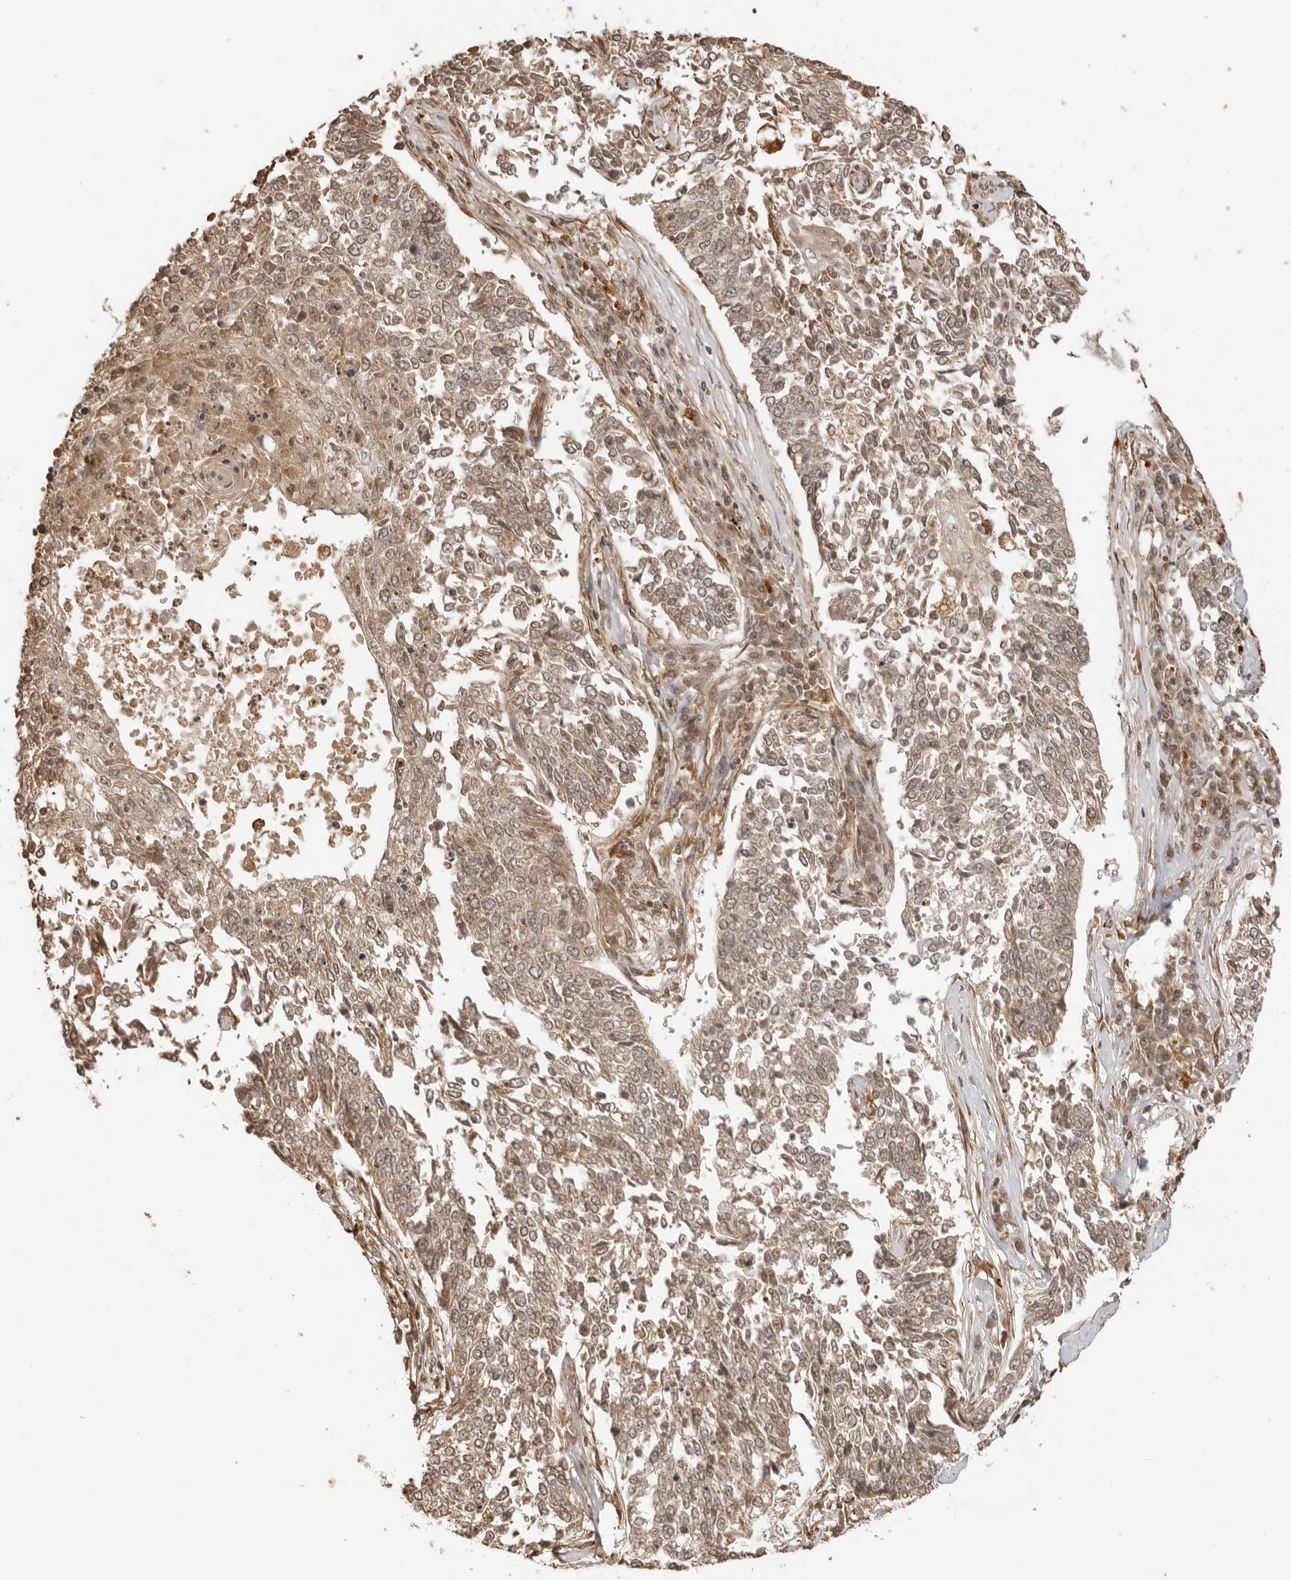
{"staining": {"intensity": "weak", "quantity": ">75%", "location": "cytoplasmic/membranous,nuclear"}, "tissue": "lung cancer", "cell_type": "Tumor cells", "image_type": "cancer", "snomed": [{"axis": "morphology", "description": "Normal tissue, NOS"}, {"axis": "morphology", "description": "Squamous cell carcinoma, NOS"}, {"axis": "topography", "description": "Cartilage tissue"}, {"axis": "topography", "description": "Bronchus"}, {"axis": "topography", "description": "Lung"}], "caption": "This is a histology image of immunohistochemistry (IHC) staining of squamous cell carcinoma (lung), which shows weak positivity in the cytoplasmic/membranous and nuclear of tumor cells.", "gene": "IKBKE", "patient": {"sex": "female", "age": 49}}